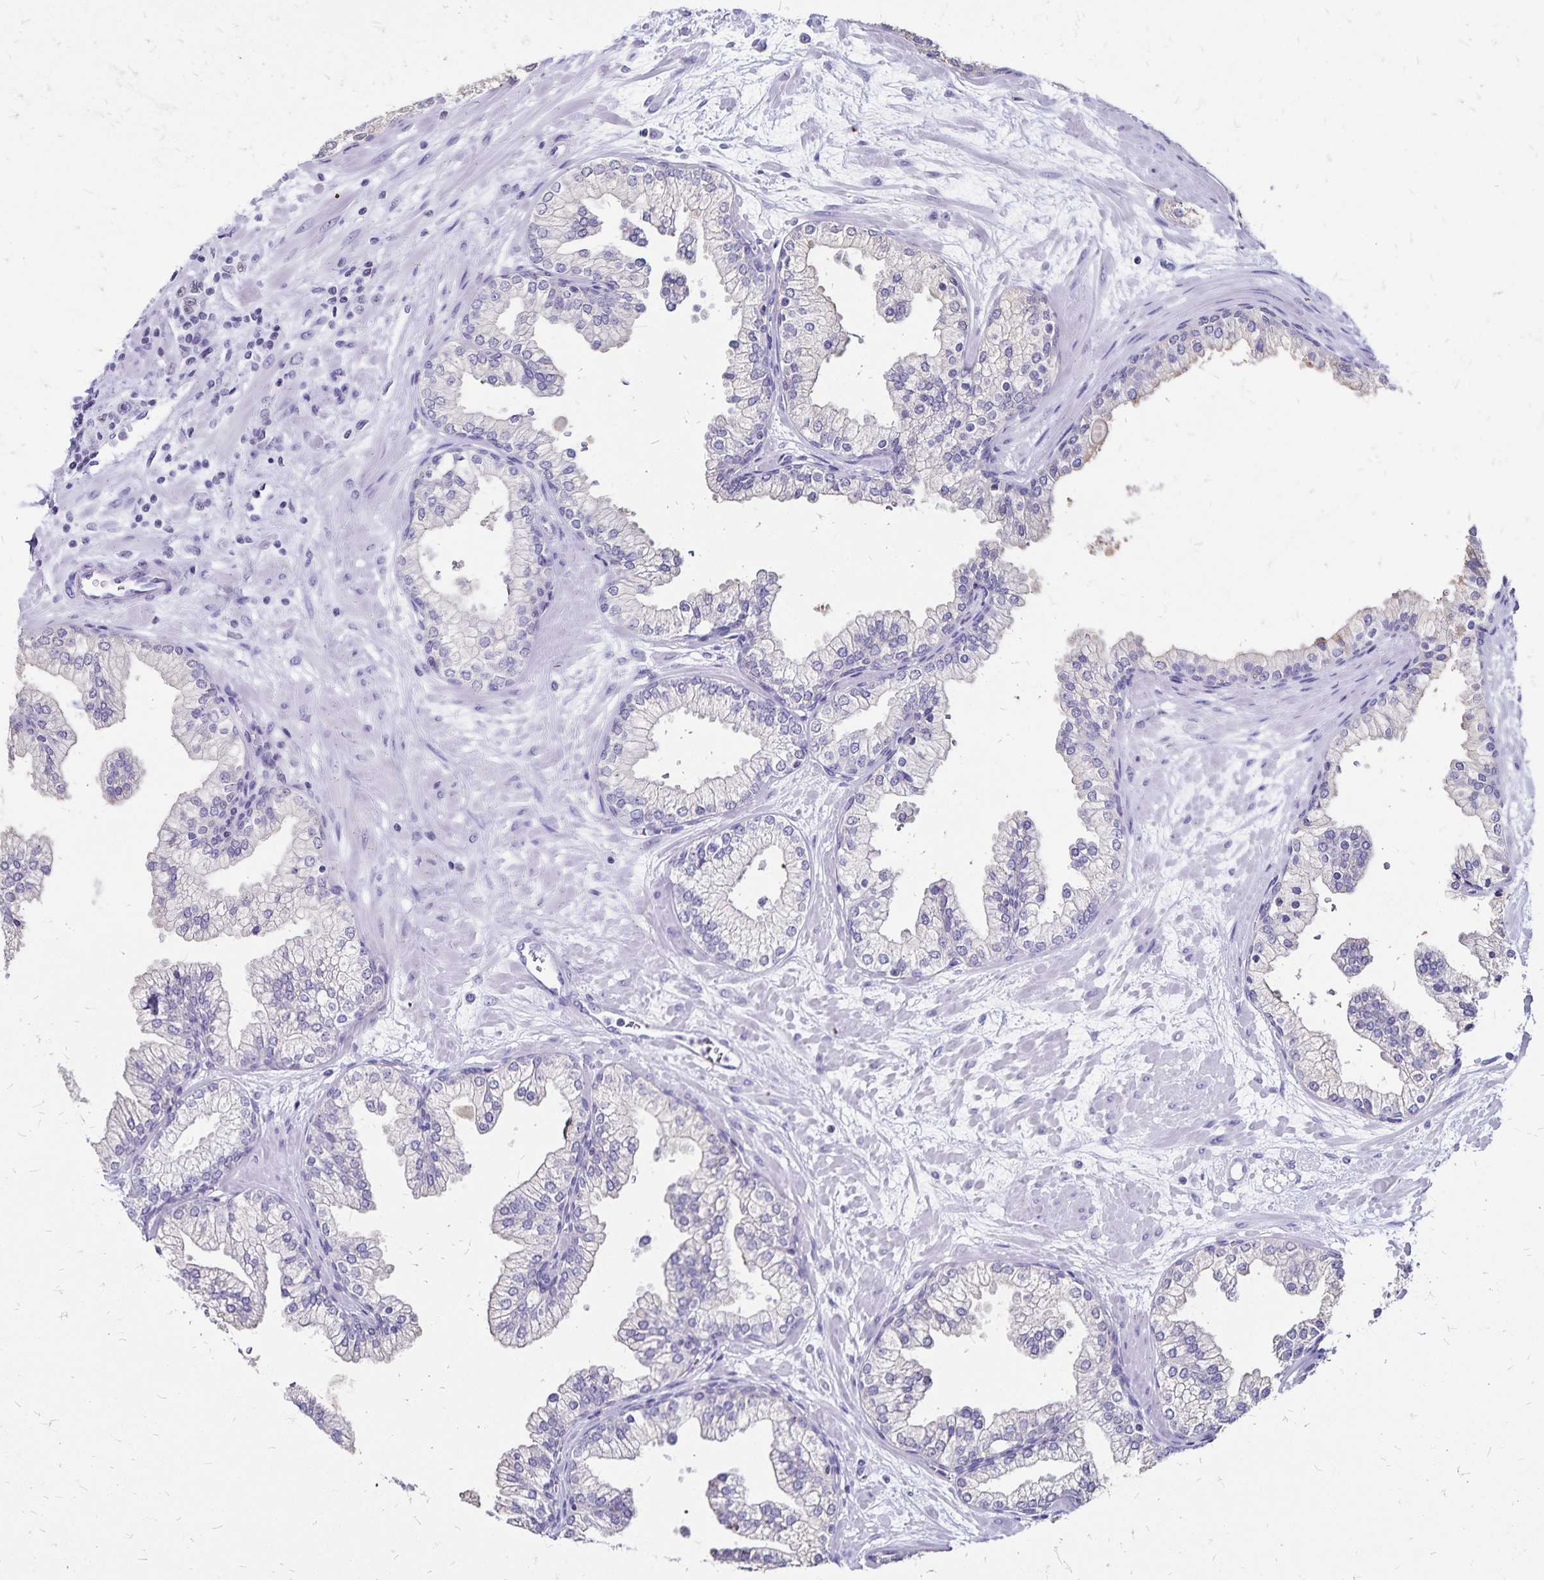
{"staining": {"intensity": "negative", "quantity": "none", "location": "none"}, "tissue": "prostate", "cell_type": "Glandular cells", "image_type": "normal", "snomed": [{"axis": "morphology", "description": "Normal tissue, NOS"}, {"axis": "topography", "description": "Prostate"}, {"axis": "topography", "description": "Peripheral nerve tissue"}], "caption": "Immunohistochemistry (IHC) of unremarkable prostate shows no expression in glandular cells. (DAB (3,3'-diaminobenzidine) immunohistochemistry with hematoxylin counter stain).", "gene": "IKZF1", "patient": {"sex": "male", "age": 61}}